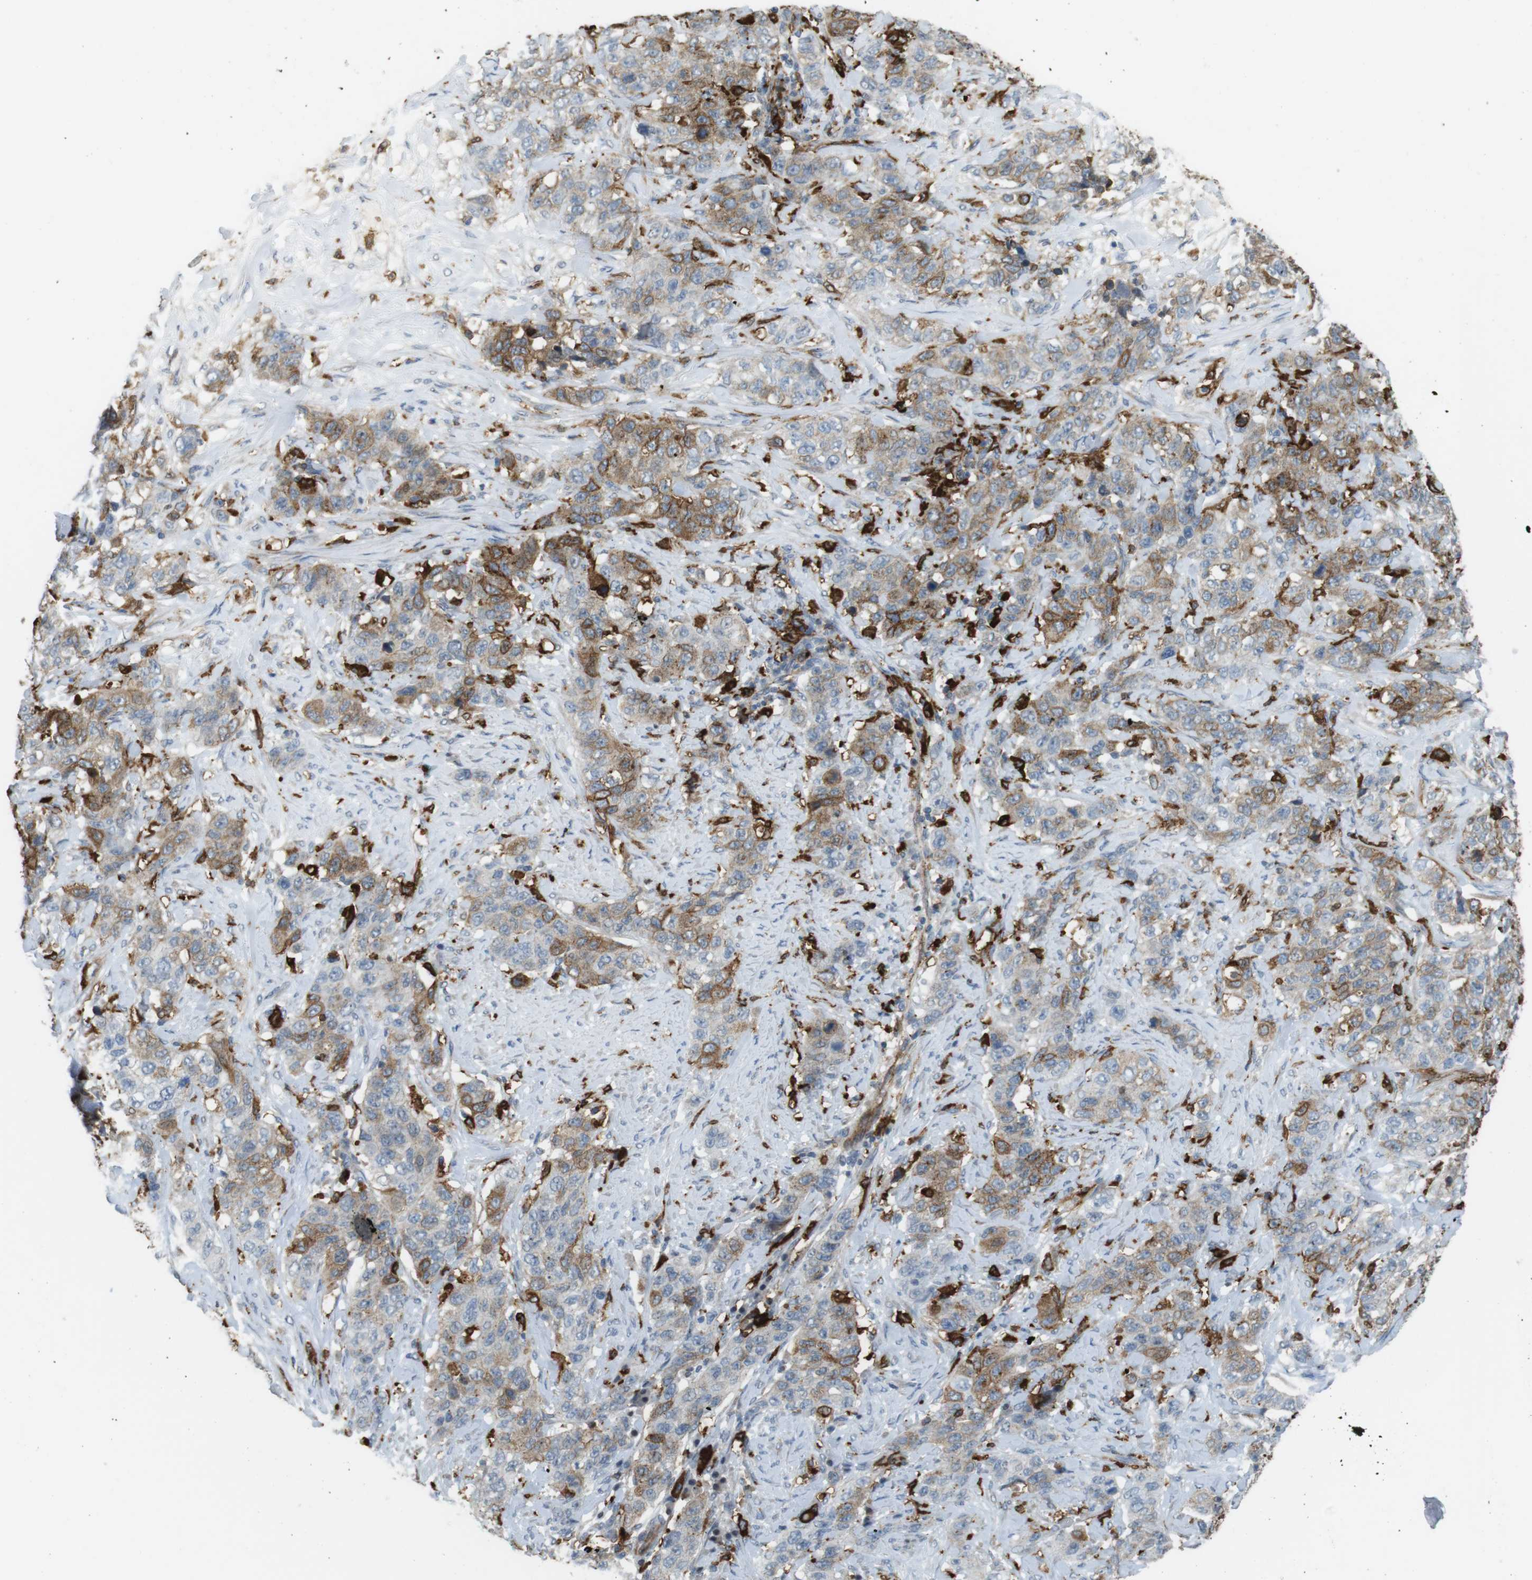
{"staining": {"intensity": "weak", "quantity": ">75%", "location": "cytoplasmic/membranous"}, "tissue": "stomach cancer", "cell_type": "Tumor cells", "image_type": "cancer", "snomed": [{"axis": "morphology", "description": "Adenocarcinoma, NOS"}, {"axis": "topography", "description": "Stomach"}], "caption": "Stomach cancer stained with immunohistochemistry demonstrates weak cytoplasmic/membranous positivity in approximately >75% of tumor cells. The staining was performed using DAB to visualize the protein expression in brown, while the nuclei were stained in blue with hematoxylin (Magnification: 20x).", "gene": "HLA-DRA", "patient": {"sex": "male", "age": 48}}